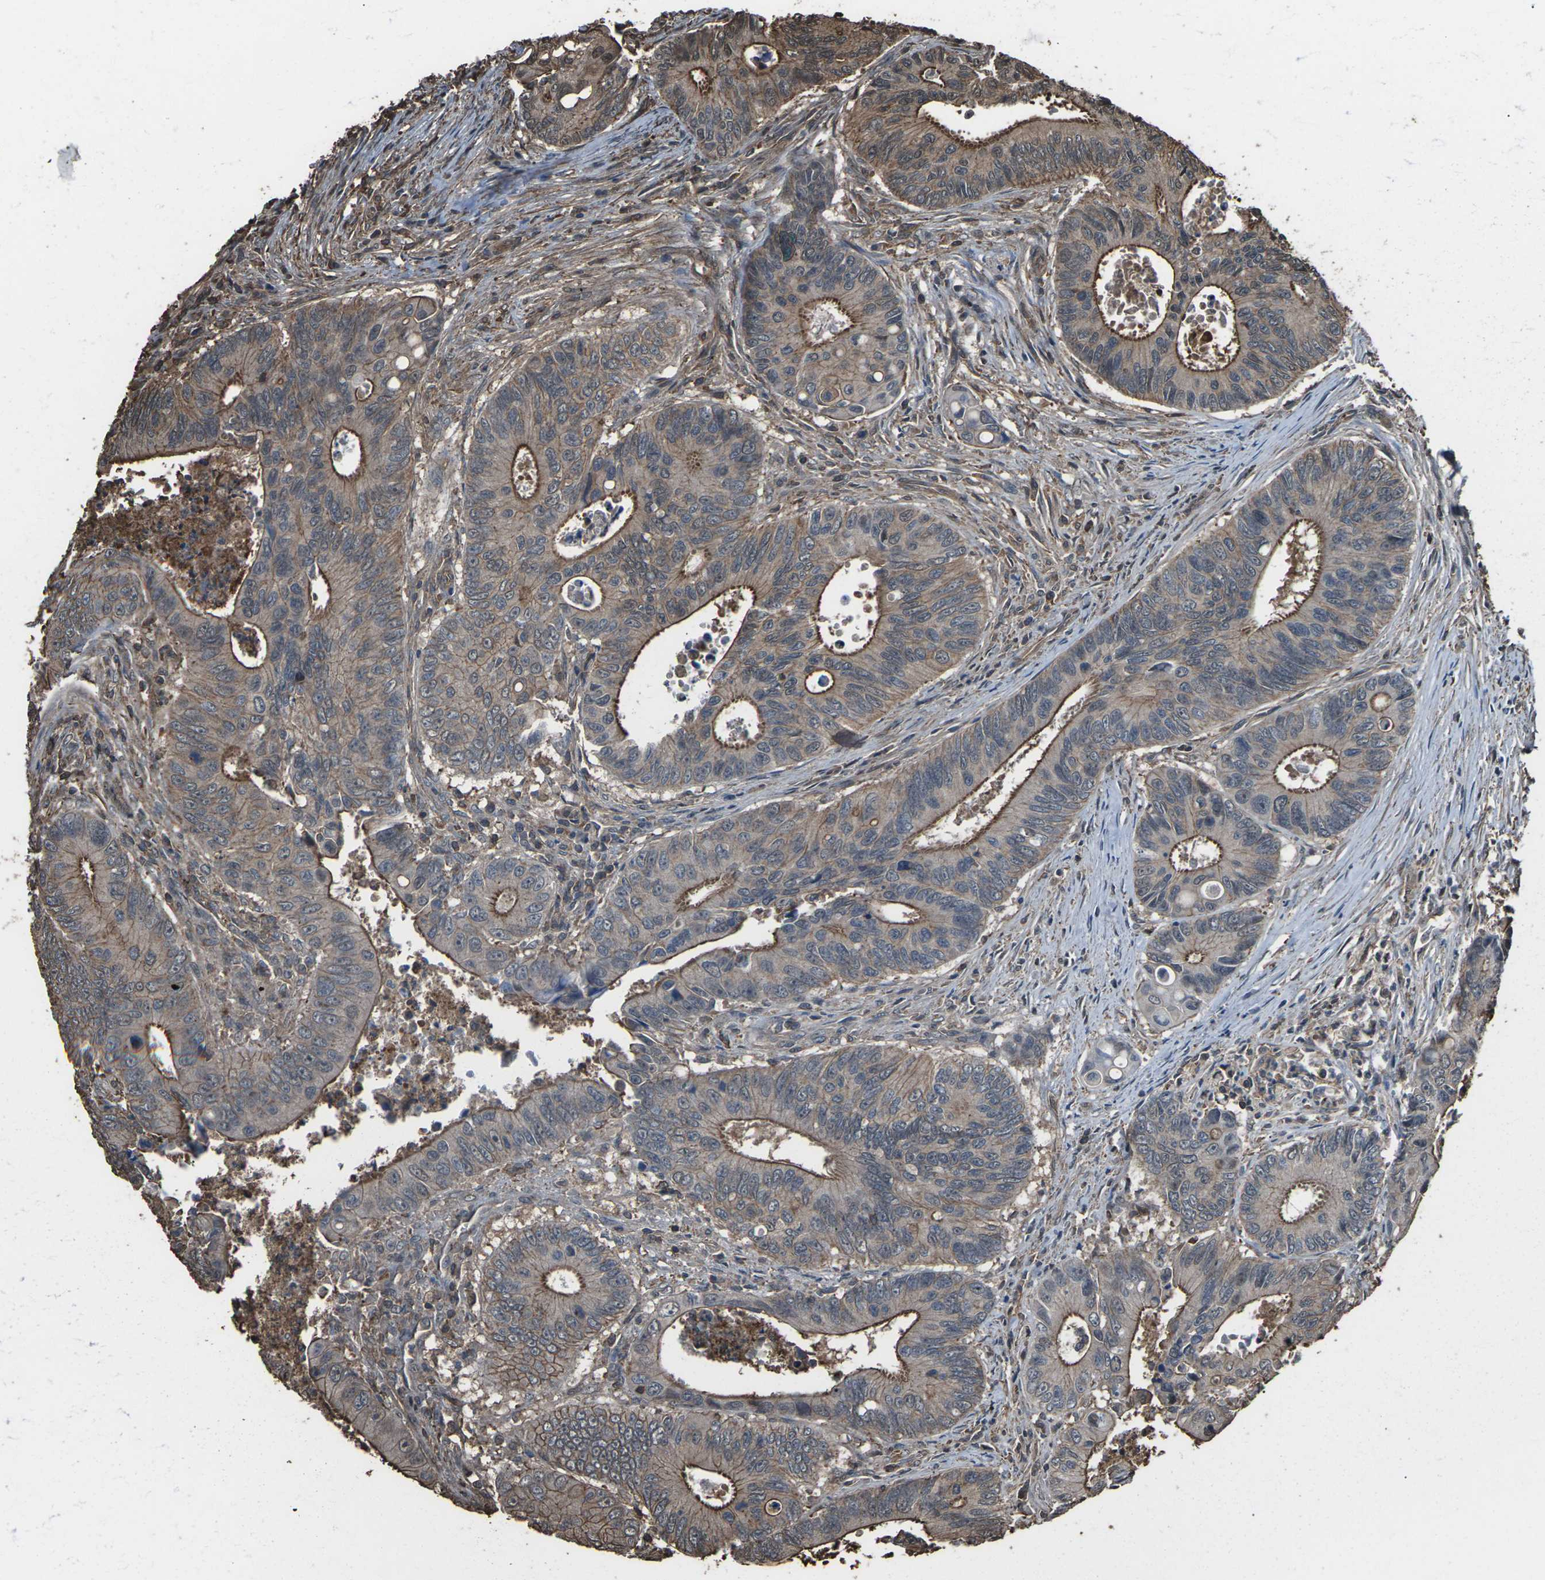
{"staining": {"intensity": "strong", "quantity": "25%-75%", "location": "cytoplasmic/membranous"}, "tissue": "colorectal cancer", "cell_type": "Tumor cells", "image_type": "cancer", "snomed": [{"axis": "morphology", "description": "Inflammation, NOS"}, {"axis": "morphology", "description": "Adenocarcinoma, NOS"}, {"axis": "topography", "description": "Colon"}], "caption": "Colorectal cancer stained for a protein exhibits strong cytoplasmic/membranous positivity in tumor cells. The staining was performed using DAB (3,3'-diaminobenzidine) to visualize the protein expression in brown, while the nuclei were stained in blue with hematoxylin (Magnification: 20x).", "gene": "DHPS", "patient": {"sex": "male", "age": 72}}